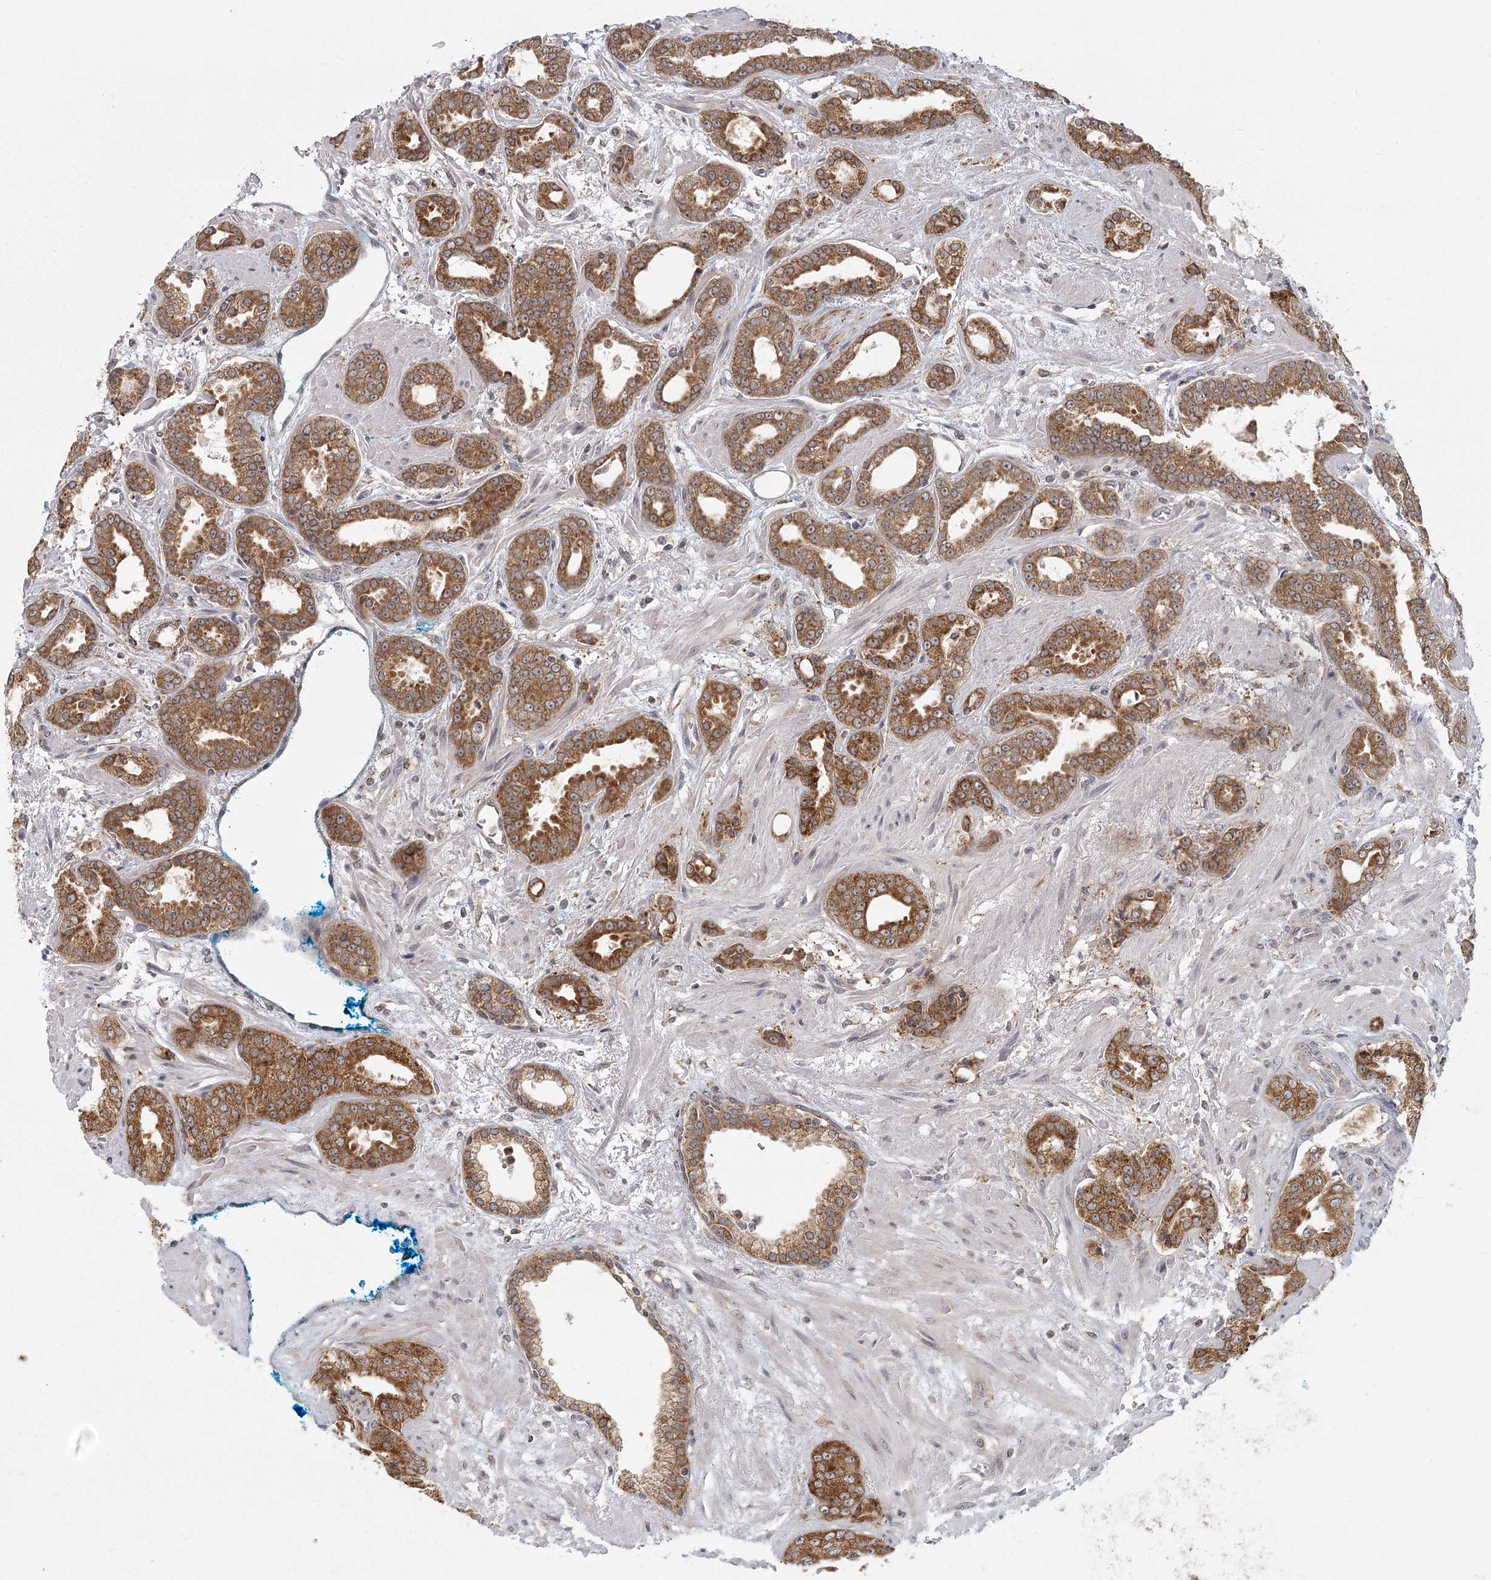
{"staining": {"intensity": "moderate", "quantity": ">75%", "location": "cytoplasmic/membranous"}, "tissue": "prostate cancer", "cell_type": "Tumor cells", "image_type": "cancer", "snomed": [{"axis": "morphology", "description": "Adenocarcinoma, High grade"}, {"axis": "topography", "description": "Prostate"}], "caption": "A high-resolution histopathology image shows IHC staining of prostate cancer (high-grade adenocarcinoma), which displays moderate cytoplasmic/membranous expression in about >75% of tumor cells.", "gene": "LACTB", "patient": {"sex": "male", "age": 71}}